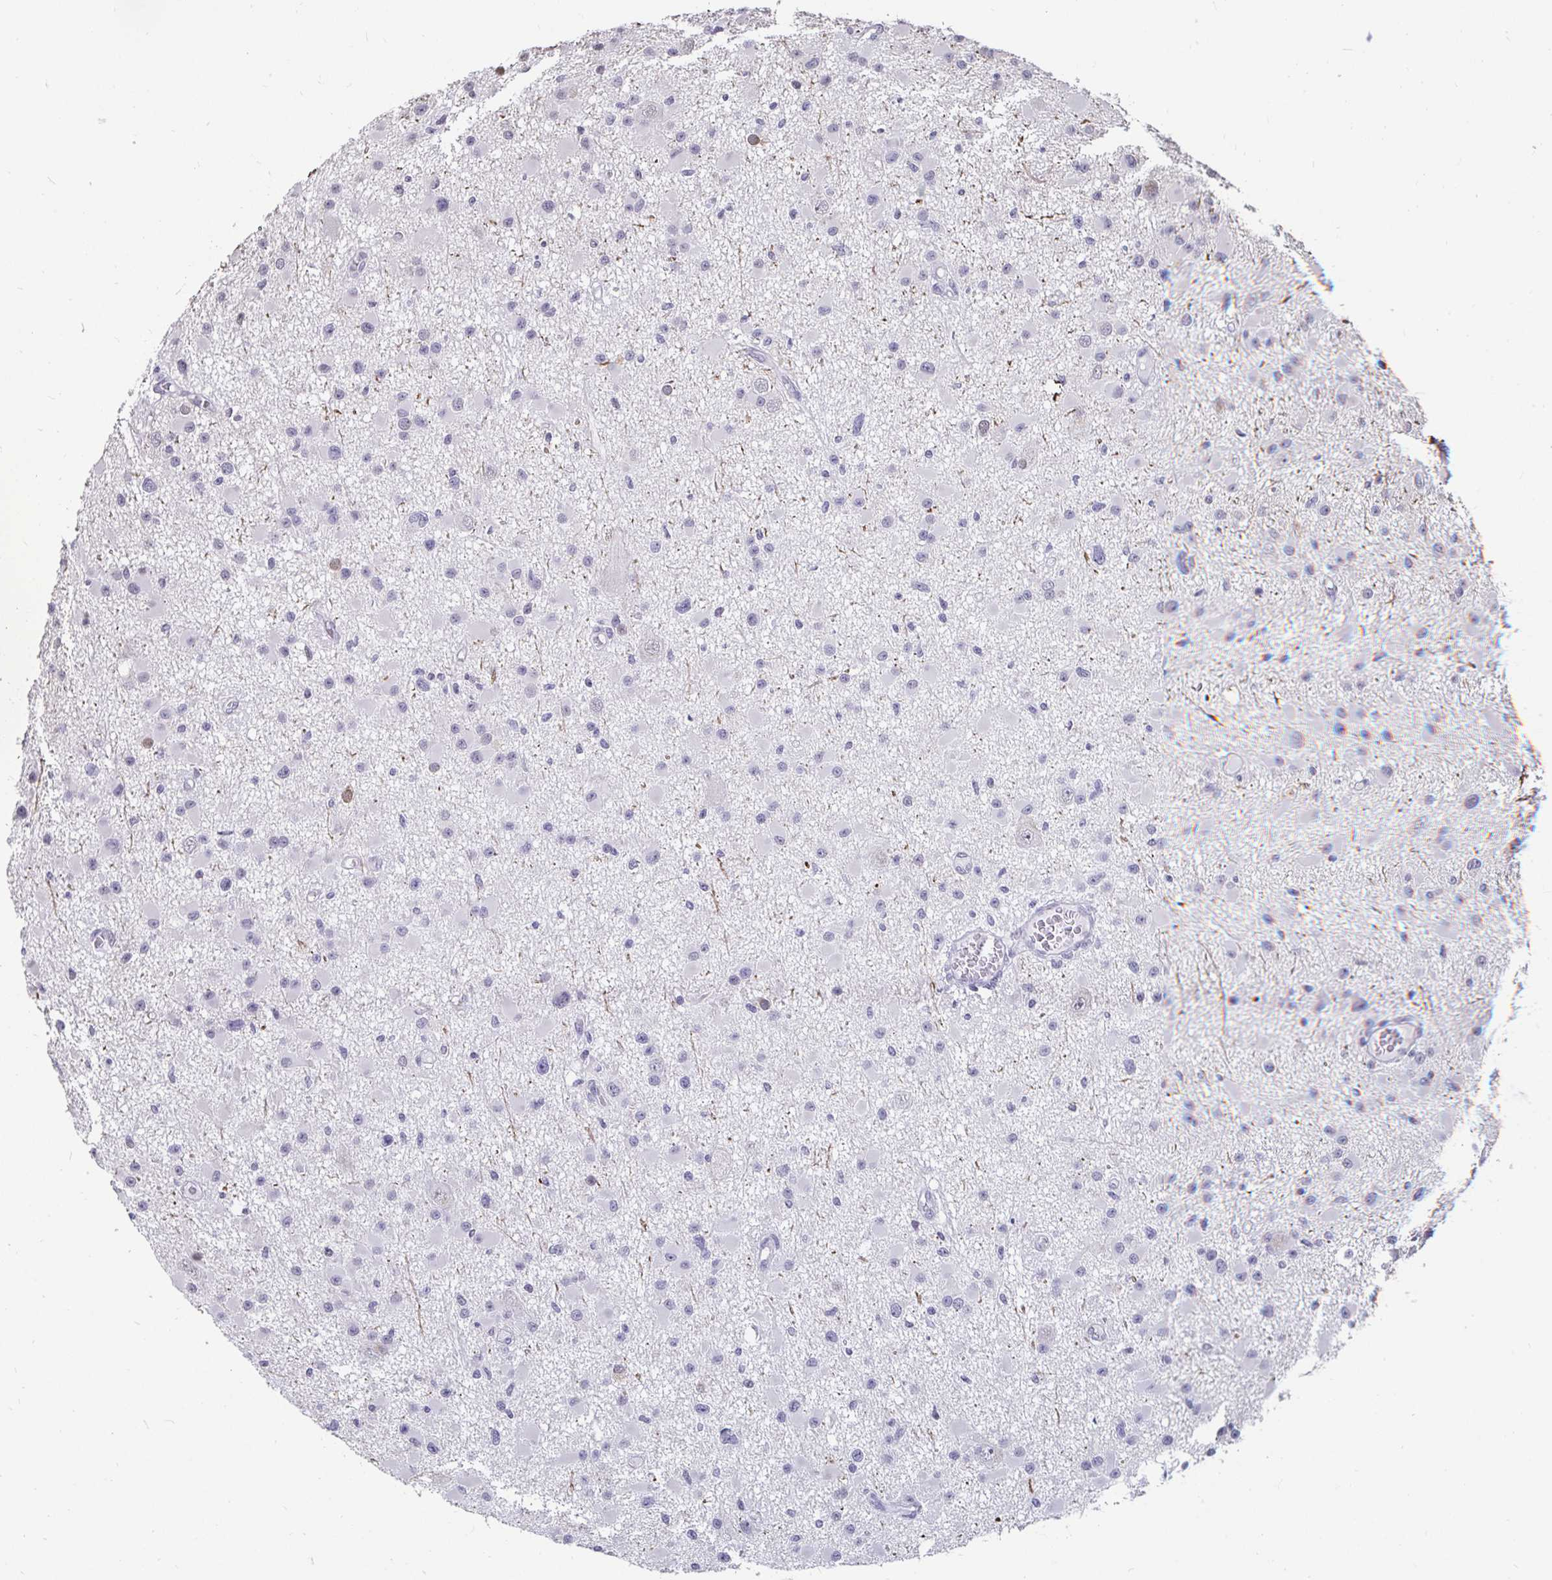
{"staining": {"intensity": "weak", "quantity": "<25%", "location": "nuclear"}, "tissue": "glioma", "cell_type": "Tumor cells", "image_type": "cancer", "snomed": [{"axis": "morphology", "description": "Glioma, malignant, High grade"}, {"axis": "topography", "description": "Brain"}], "caption": "IHC of malignant glioma (high-grade) reveals no positivity in tumor cells. The staining was performed using DAB (3,3'-diaminobenzidine) to visualize the protein expression in brown, while the nuclei were stained in blue with hematoxylin (Magnification: 20x).", "gene": "ANLN", "patient": {"sex": "male", "age": 54}}